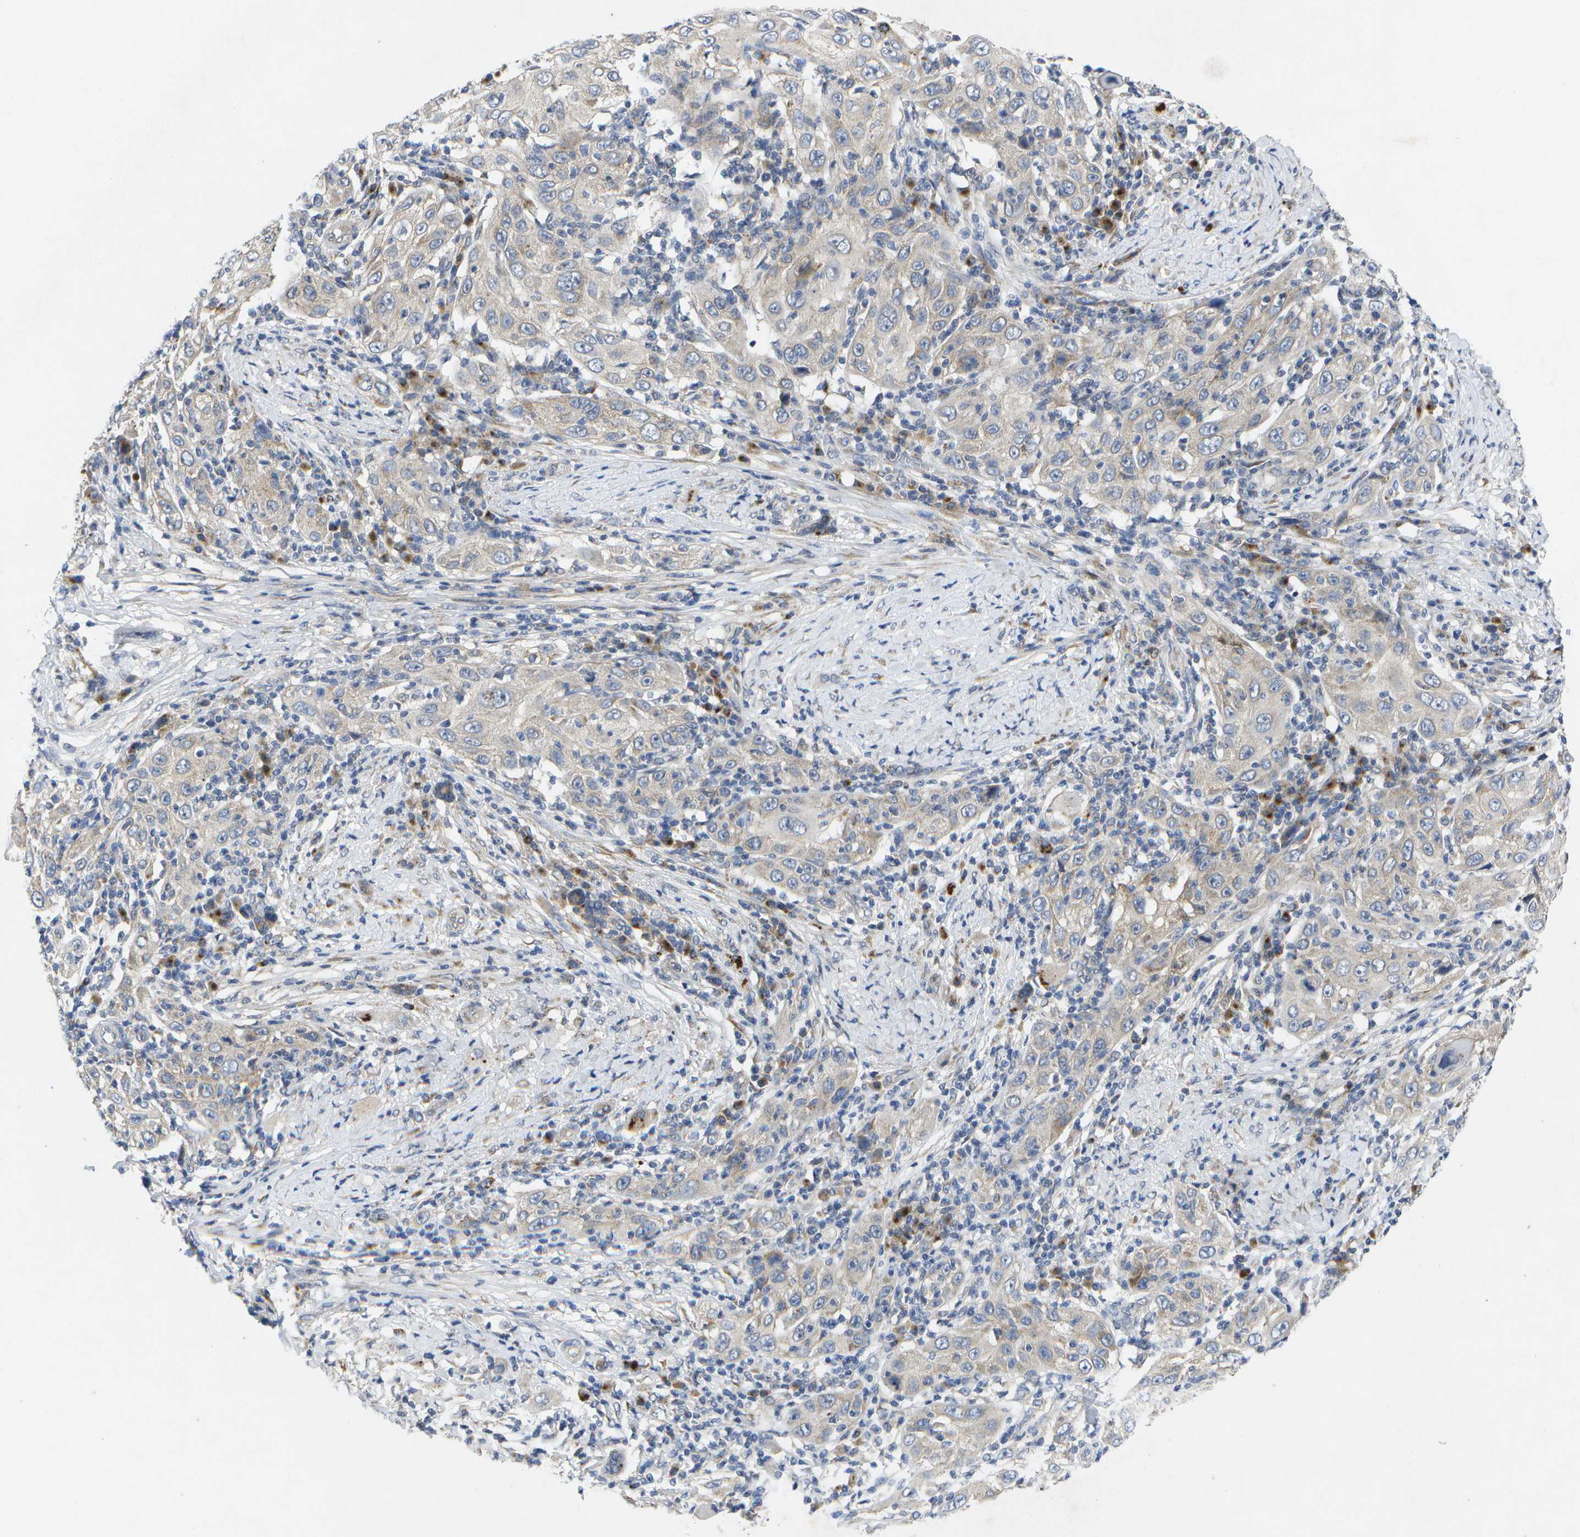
{"staining": {"intensity": "negative", "quantity": "none", "location": "none"}, "tissue": "skin cancer", "cell_type": "Tumor cells", "image_type": "cancer", "snomed": [{"axis": "morphology", "description": "Squamous cell carcinoma, NOS"}, {"axis": "topography", "description": "Skin"}], "caption": "This photomicrograph is of skin squamous cell carcinoma stained with immunohistochemistry to label a protein in brown with the nuclei are counter-stained blue. There is no staining in tumor cells.", "gene": "KDELR1", "patient": {"sex": "female", "age": 88}}